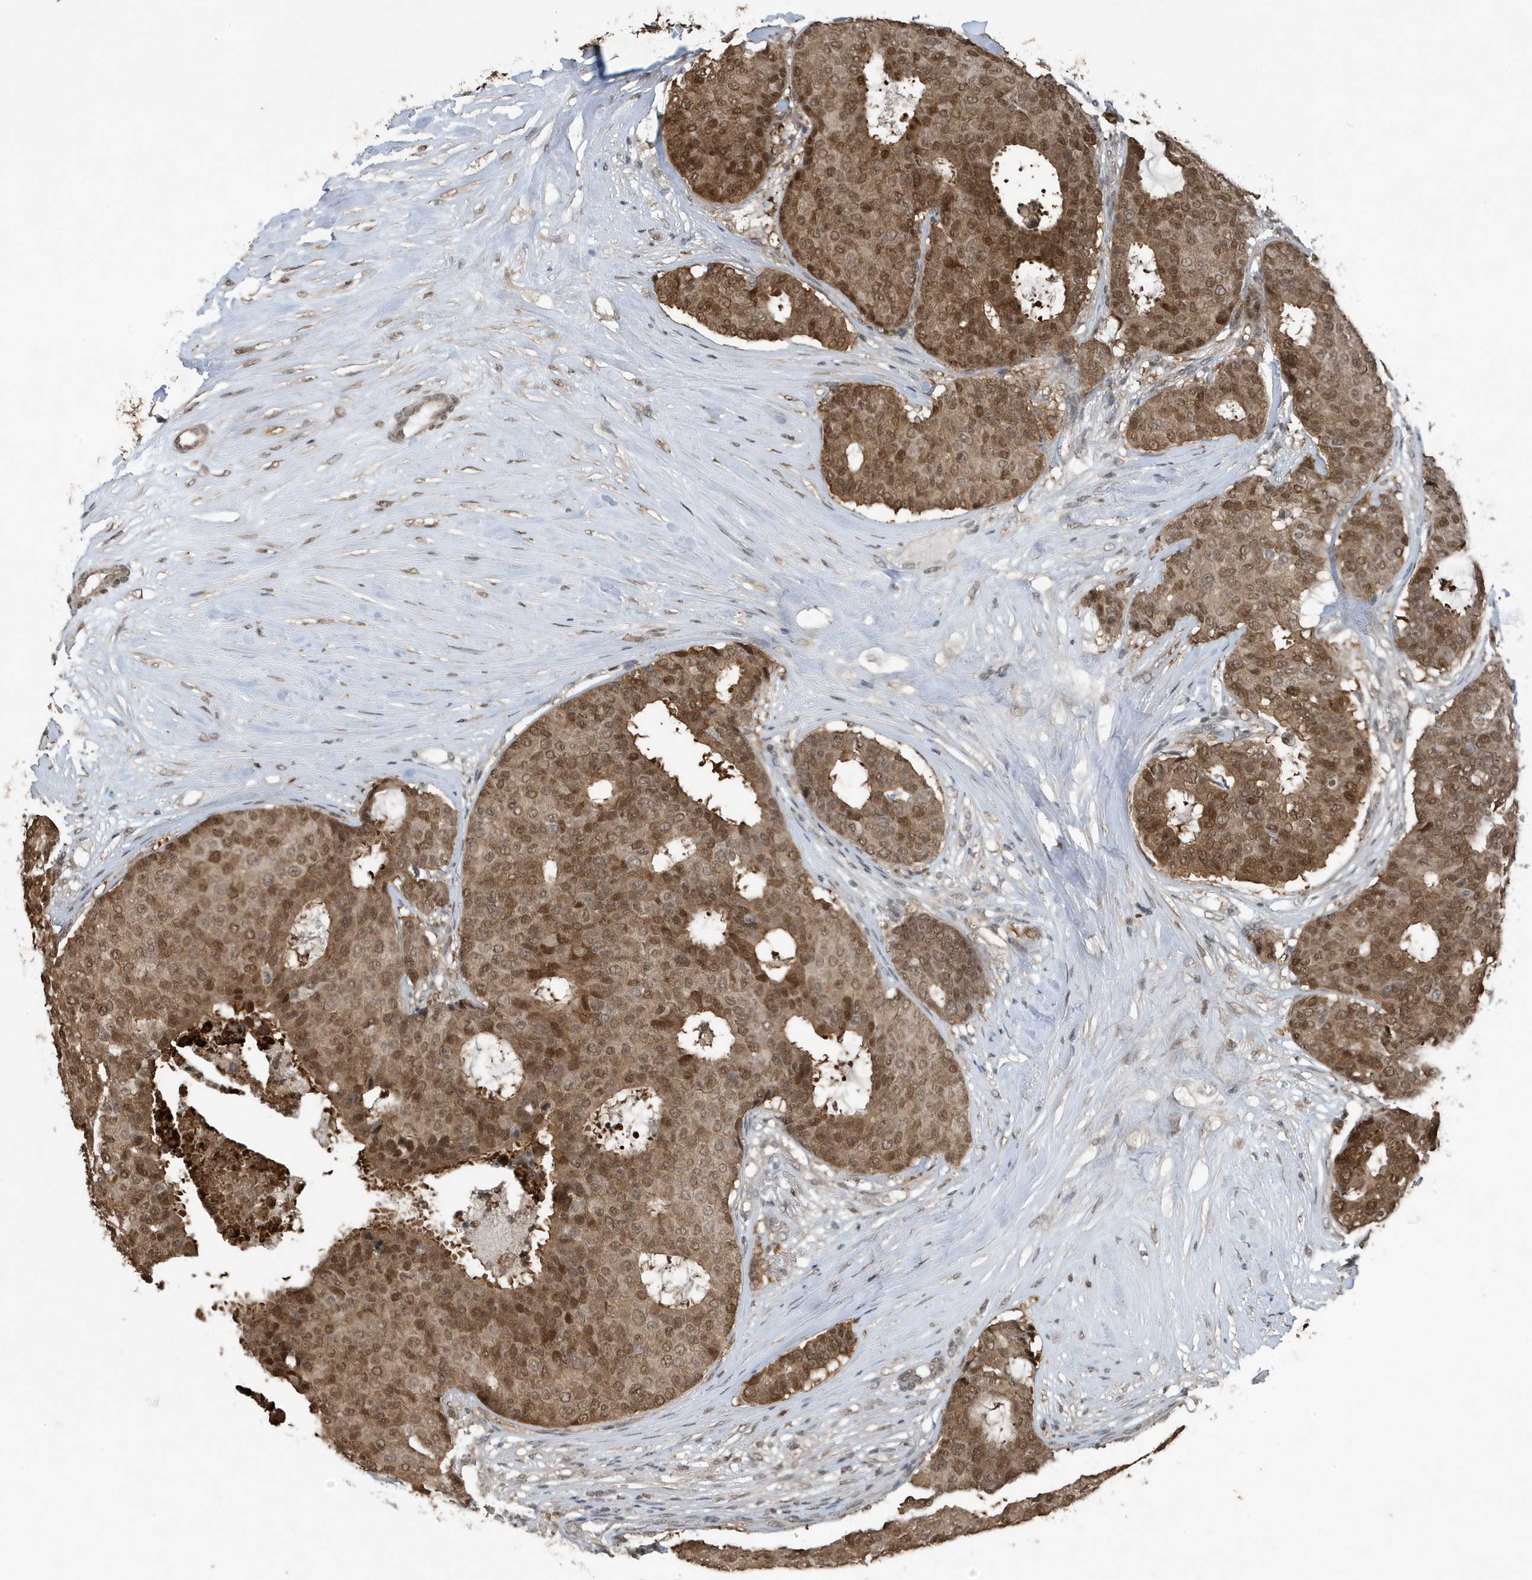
{"staining": {"intensity": "moderate", "quantity": ">75%", "location": "cytoplasmic/membranous,nuclear"}, "tissue": "breast cancer", "cell_type": "Tumor cells", "image_type": "cancer", "snomed": [{"axis": "morphology", "description": "Duct carcinoma"}, {"axis": "topography", "description": "Breast"}], "caption": "This image displays immunohistochemistry (IHC) staining of human breast cancer, with medium moderate cytoplasmic/membranous and nuclear staining in about >75% of tumor cells.", "gene": "HSPA1A", "patient": {"sex": "female", "age": 75}}